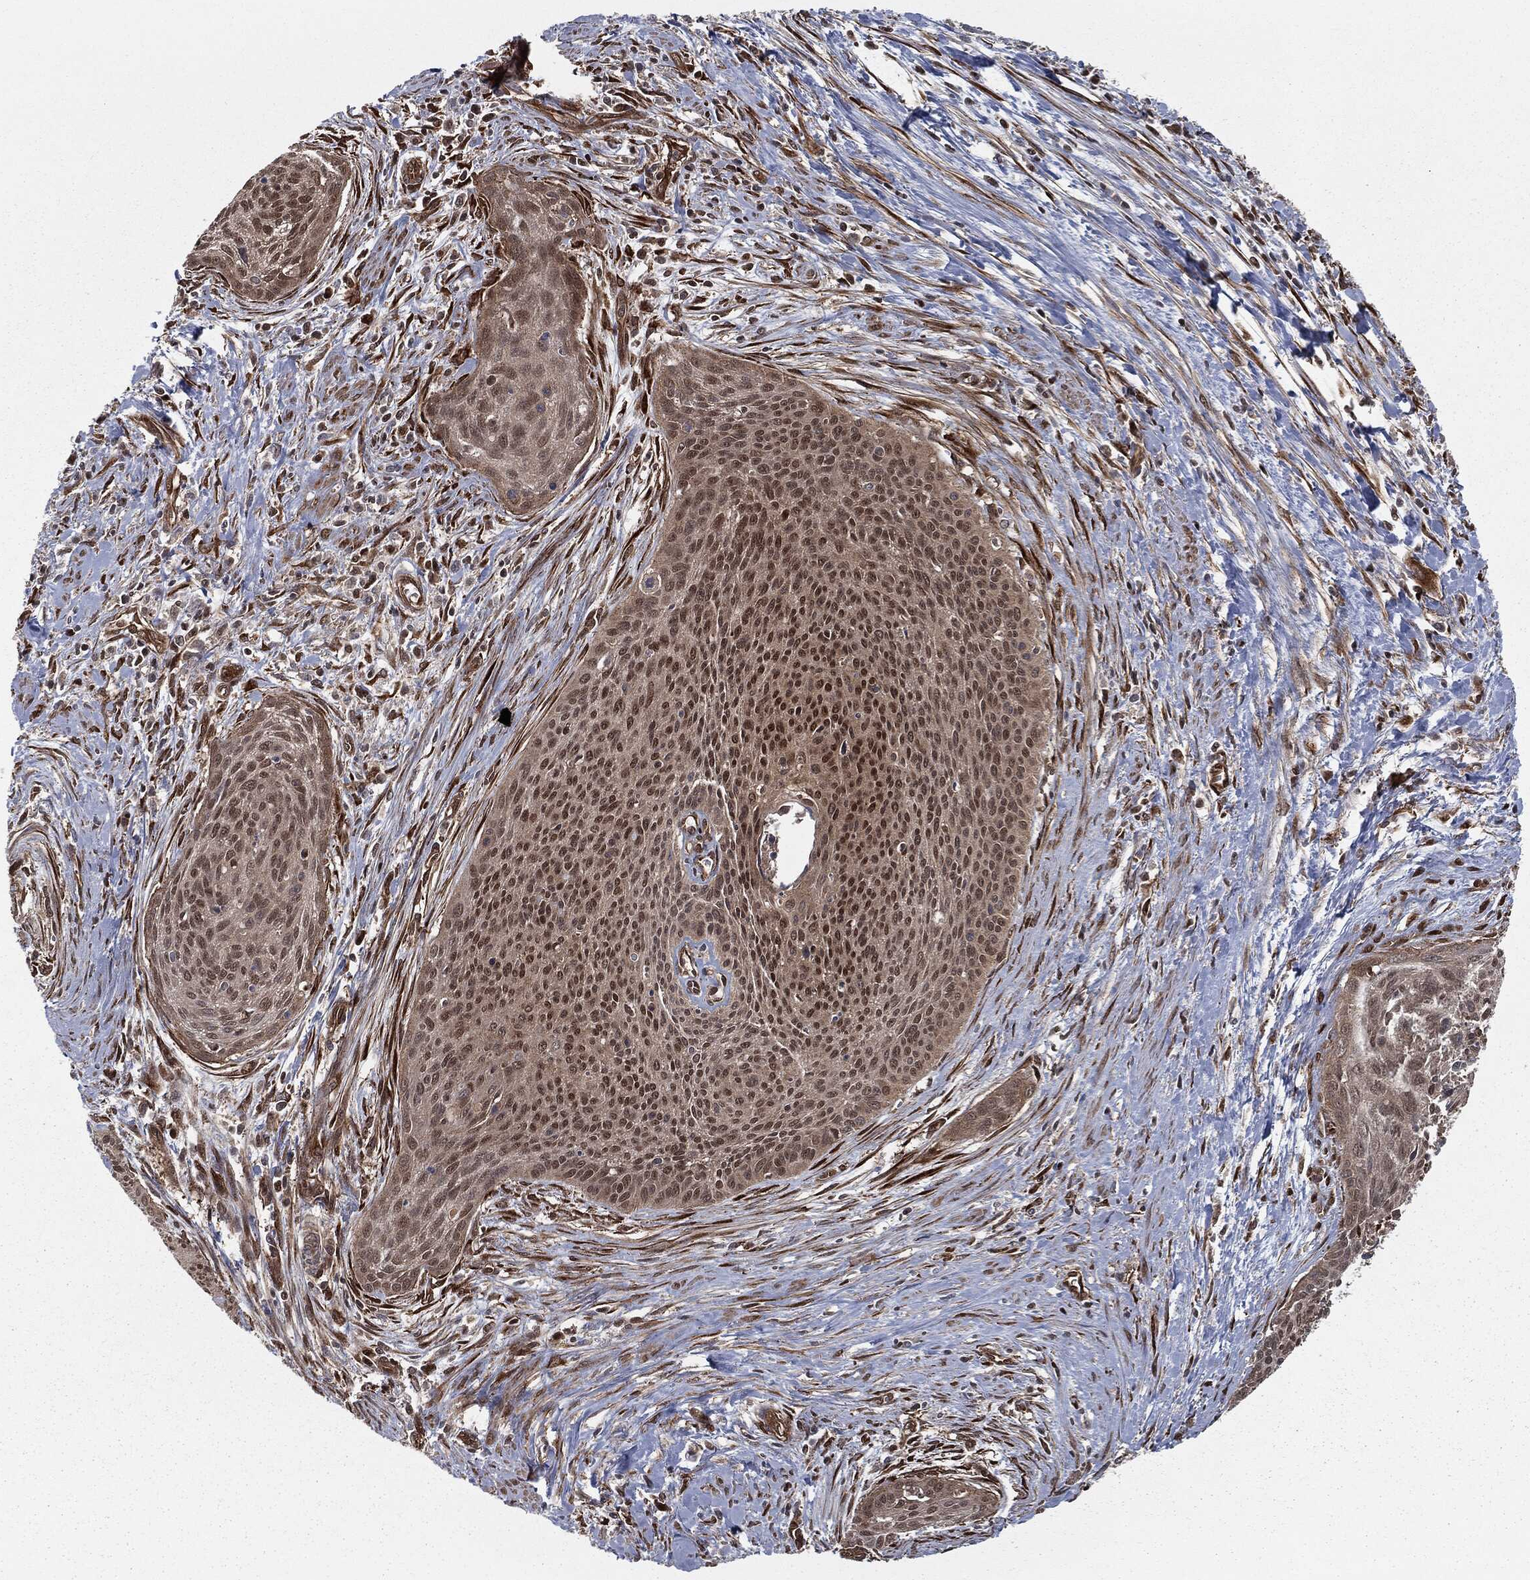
{"staining": {"intensity": "strong", "quantity": "<25%", "location": "nuclear"}, "tissue": "cervical cancer", "cell_type": "Tumor cells", "image_type": "cancer", "snomed": [{"axis": "morphology", "description": "Squamous cell carcinoma, NOS"}, {"axis": "topography", "description": "Cervix"}], "caption": "This photomicrograph shows immunohistochemistry (IHC) staining of cervical cancer (squamous cell carcinoma), with medium strong nuclear positivity in approximately <25% of tumor cells.", "gene": "RANBP9", "patient": {"sex": "female", "age": 55}}